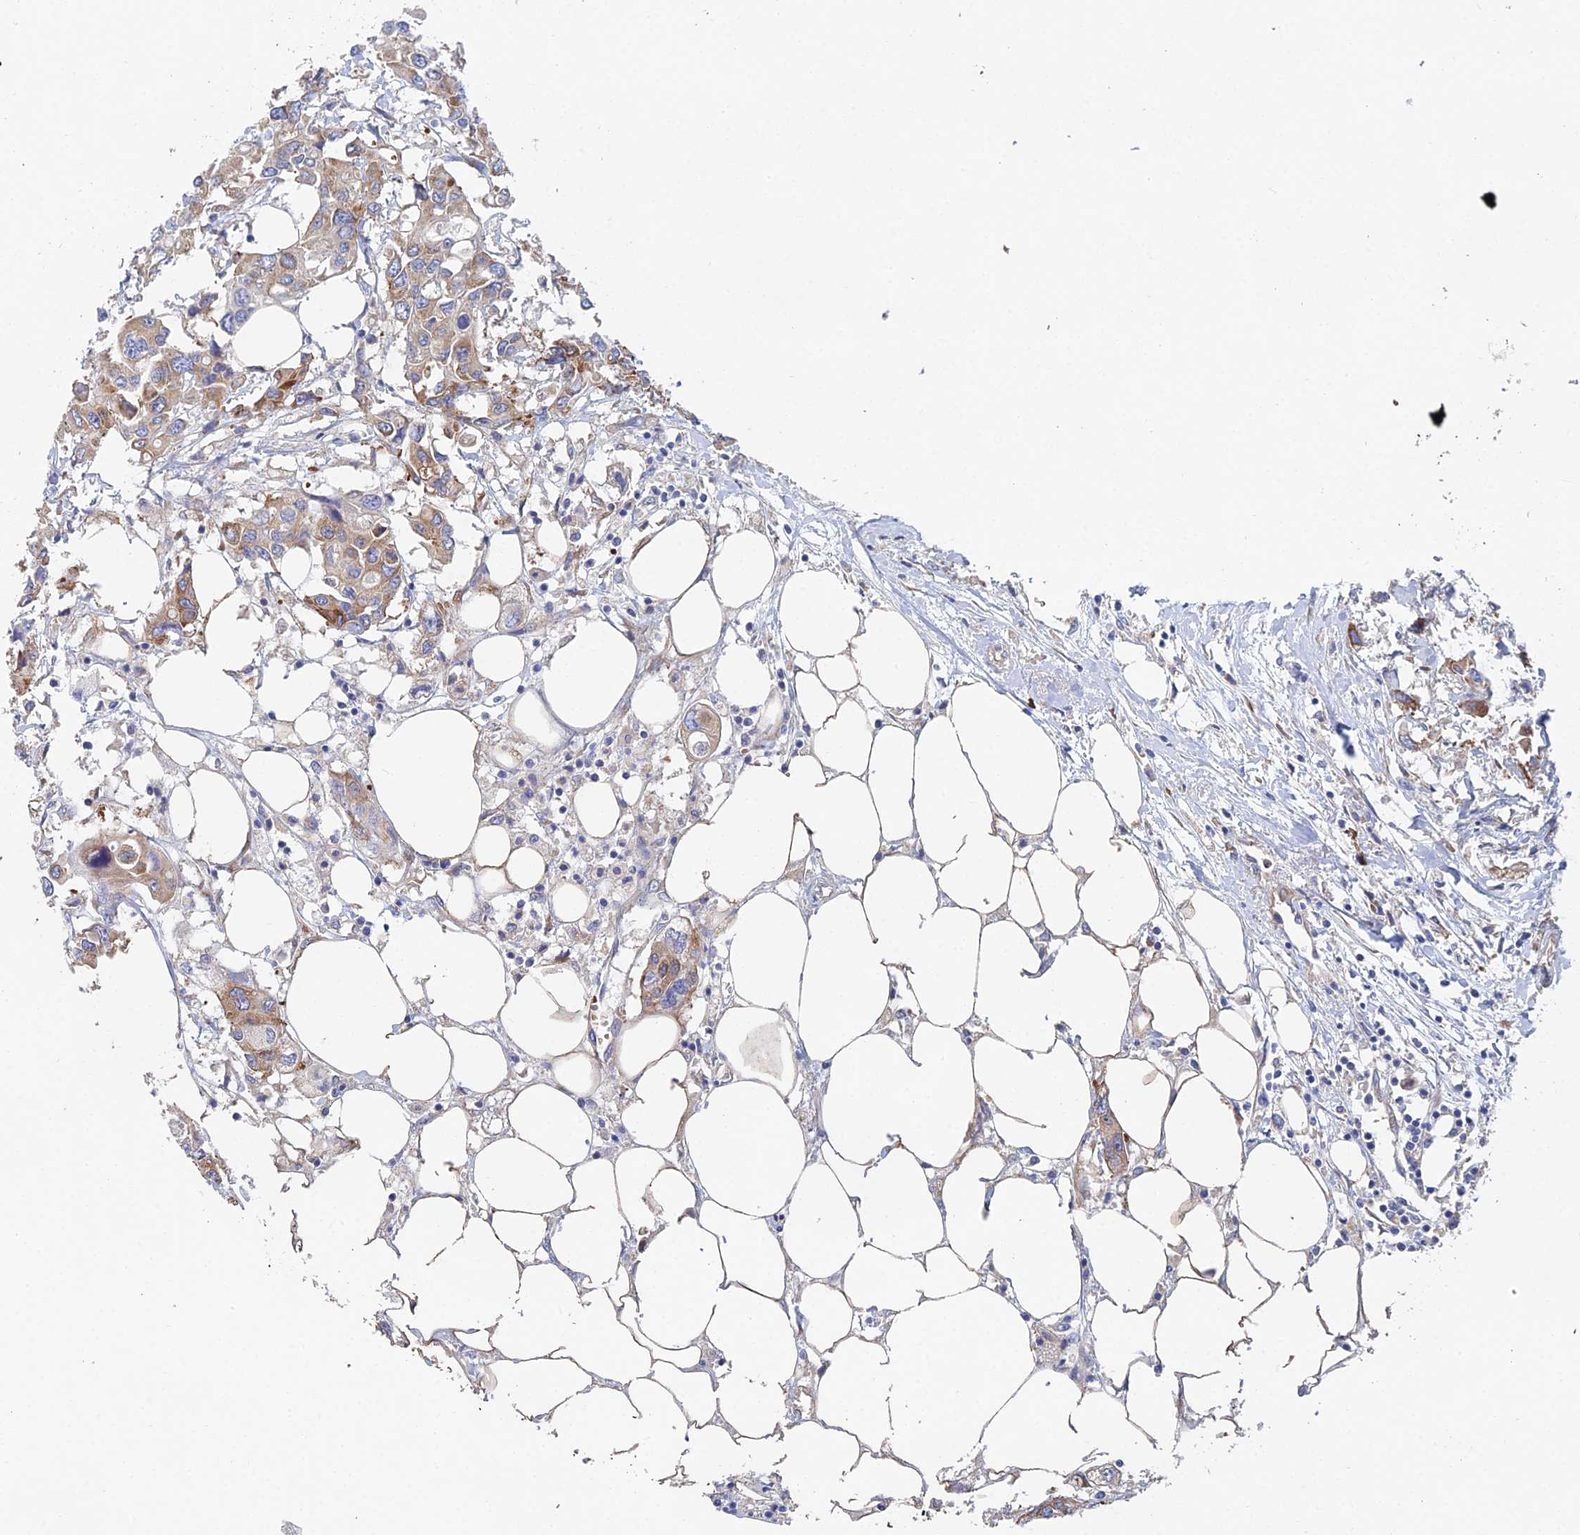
{"staining": {"intensity": "weak", "quantity": ">75%", "location": "cytoplasmic/membranous"}, "tissue": "colorectal cancer", "cell_type": "Tumor cells", "image_type": "cancer", "snomed": [{"axis": "morphology", "description": "Adenocarcinoma, NOS"}, {"axis": "topography", "description": "Colon"}], "caption": "DAB (3,3'-diaminobenzidine) immunohistochemical staining of human colorectal adenocarcinoma reveals weak cytoplasmic/membranous protein positivity in about >75% of tumor cells.", "gene": "ELOF1", "patient": {"sex": "male", "age": 77}}